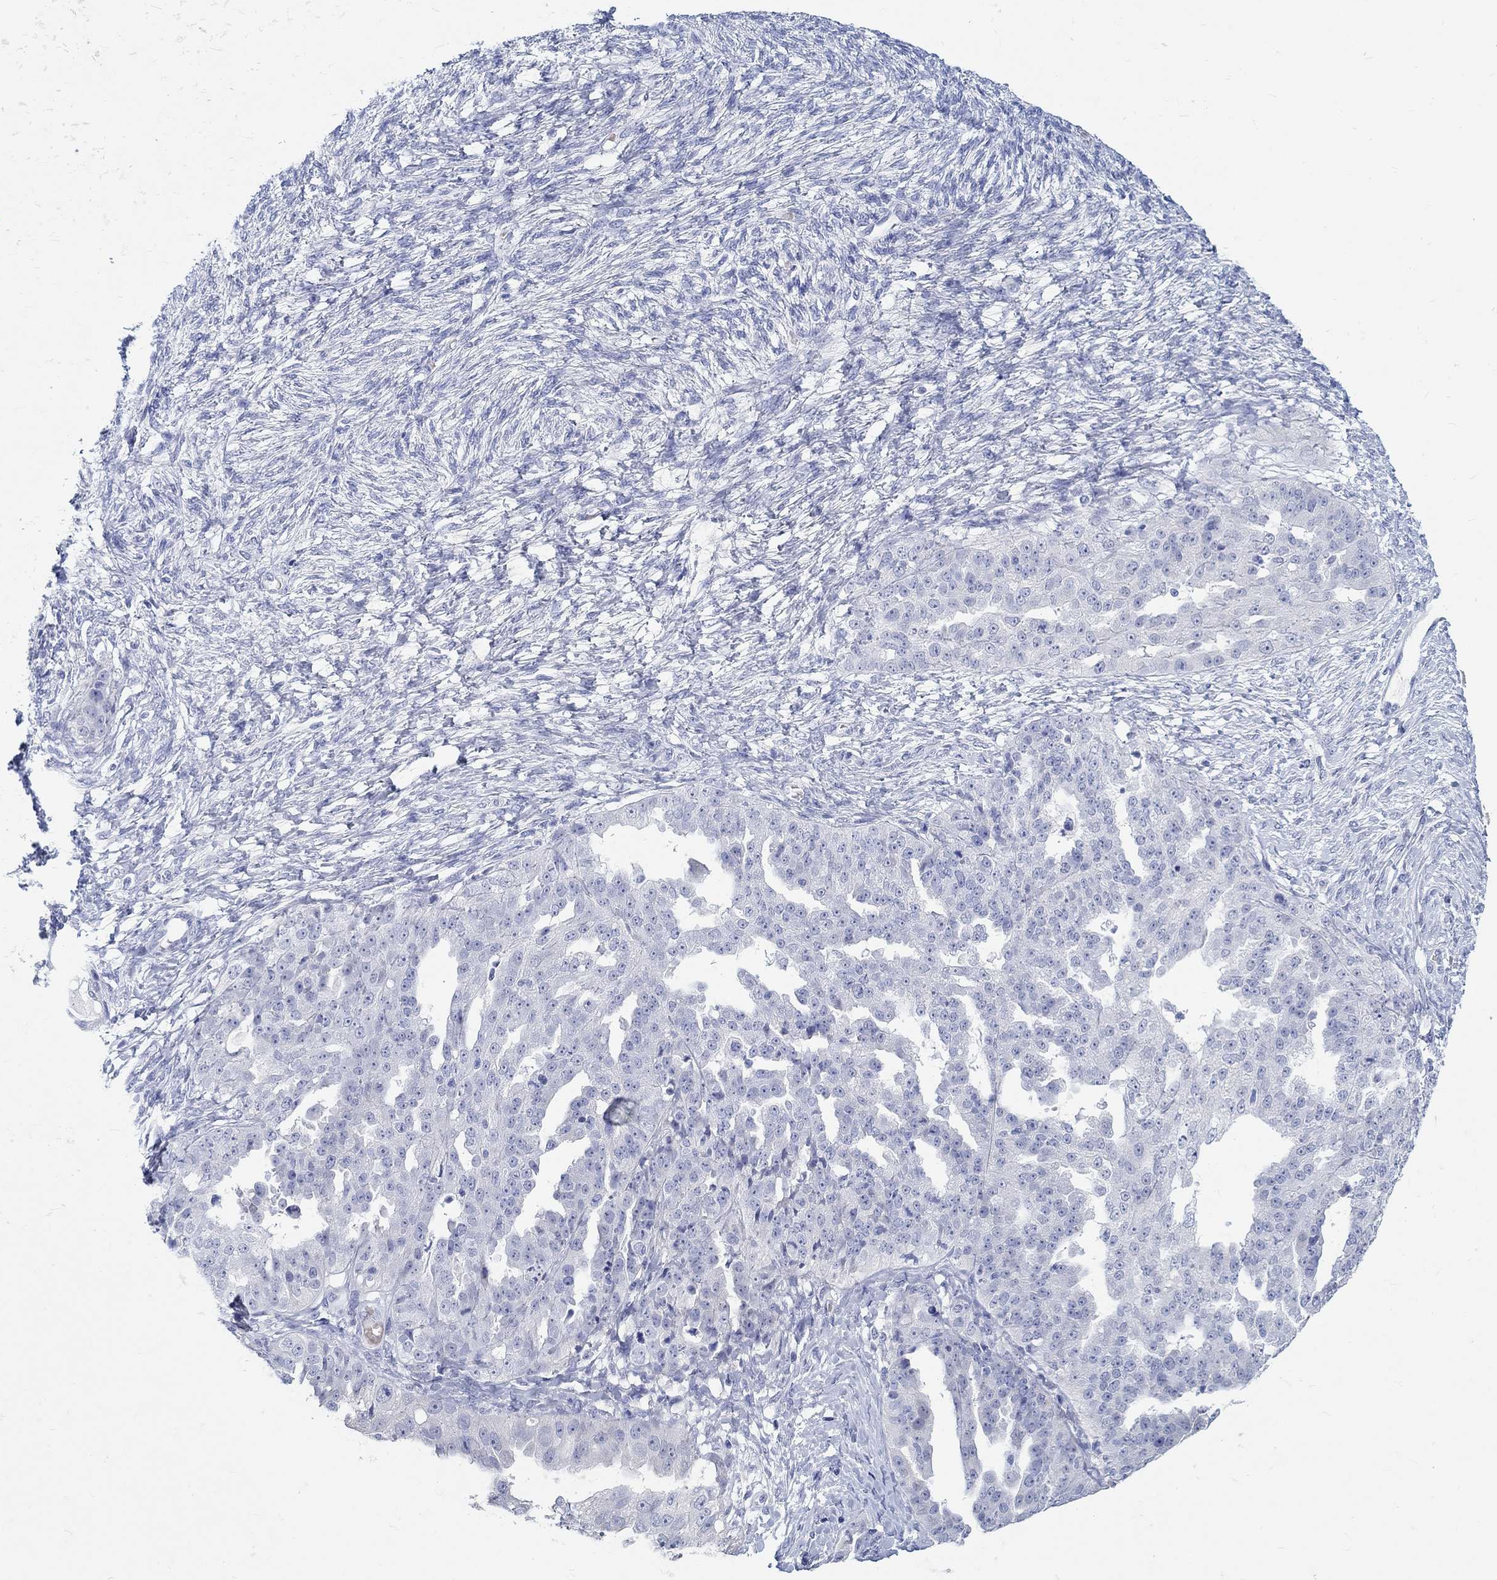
{"staining": {"intensity": "negative", "quantity": "none", "location": "none"}, "tissue": "ovarian cancer", "cell_type": "Tumor cells", "image_type": "cancer", "snomed": [{"axis": "morphology", "description": "Cystadenocarcinoma, serous, NOS"}, {"axis": "topography", "description": "Ovary"}], "caption": "Immunohistochemical staining of human ovarian cancer displays no significant expression in tumor cells. Nuclei are stained in blue.", "gene": "GRIA3", "patient": {"sex": "female", "age": 58}}